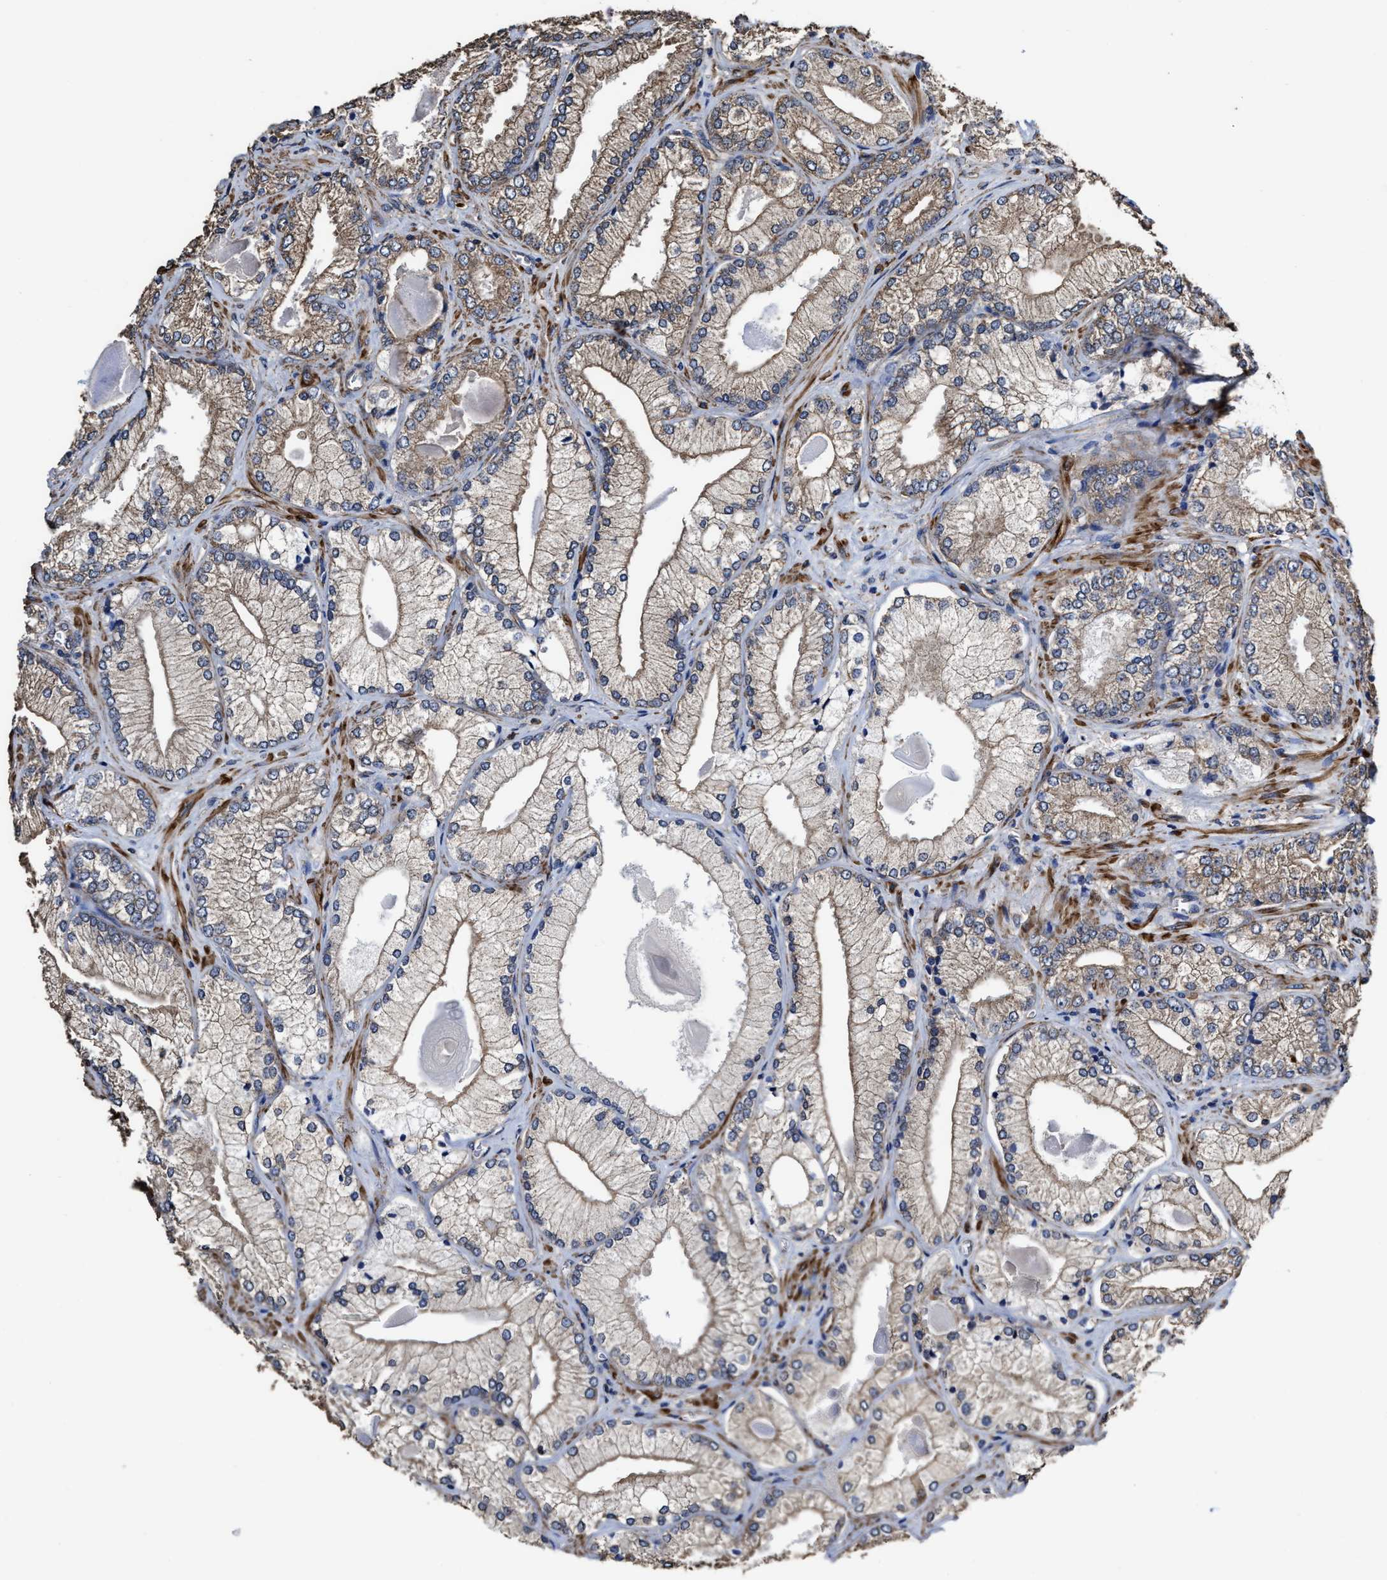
{"staining": {"intensity": "weak", "quantity": ">75%", "location": "cytoplasmic/membranous"}, "tissue": "prostate cancer", "cell_type": "Tumor cells", "image_type": "cancer", "snomed": [{"axis": "morphology", "description": "Adenocarcinoma, Low grade"}, {"axis": "topography", "description": "Prostate"}], "caption": "Human low-grade adenocarcinoma (prostate) stained for a protein (brown) reveals weak cytoplasmic/membranous positive staining in approximately >75% of tumor cells.", "gene": "SFXN4", "patient": {"sex": "male", "age": 65}}